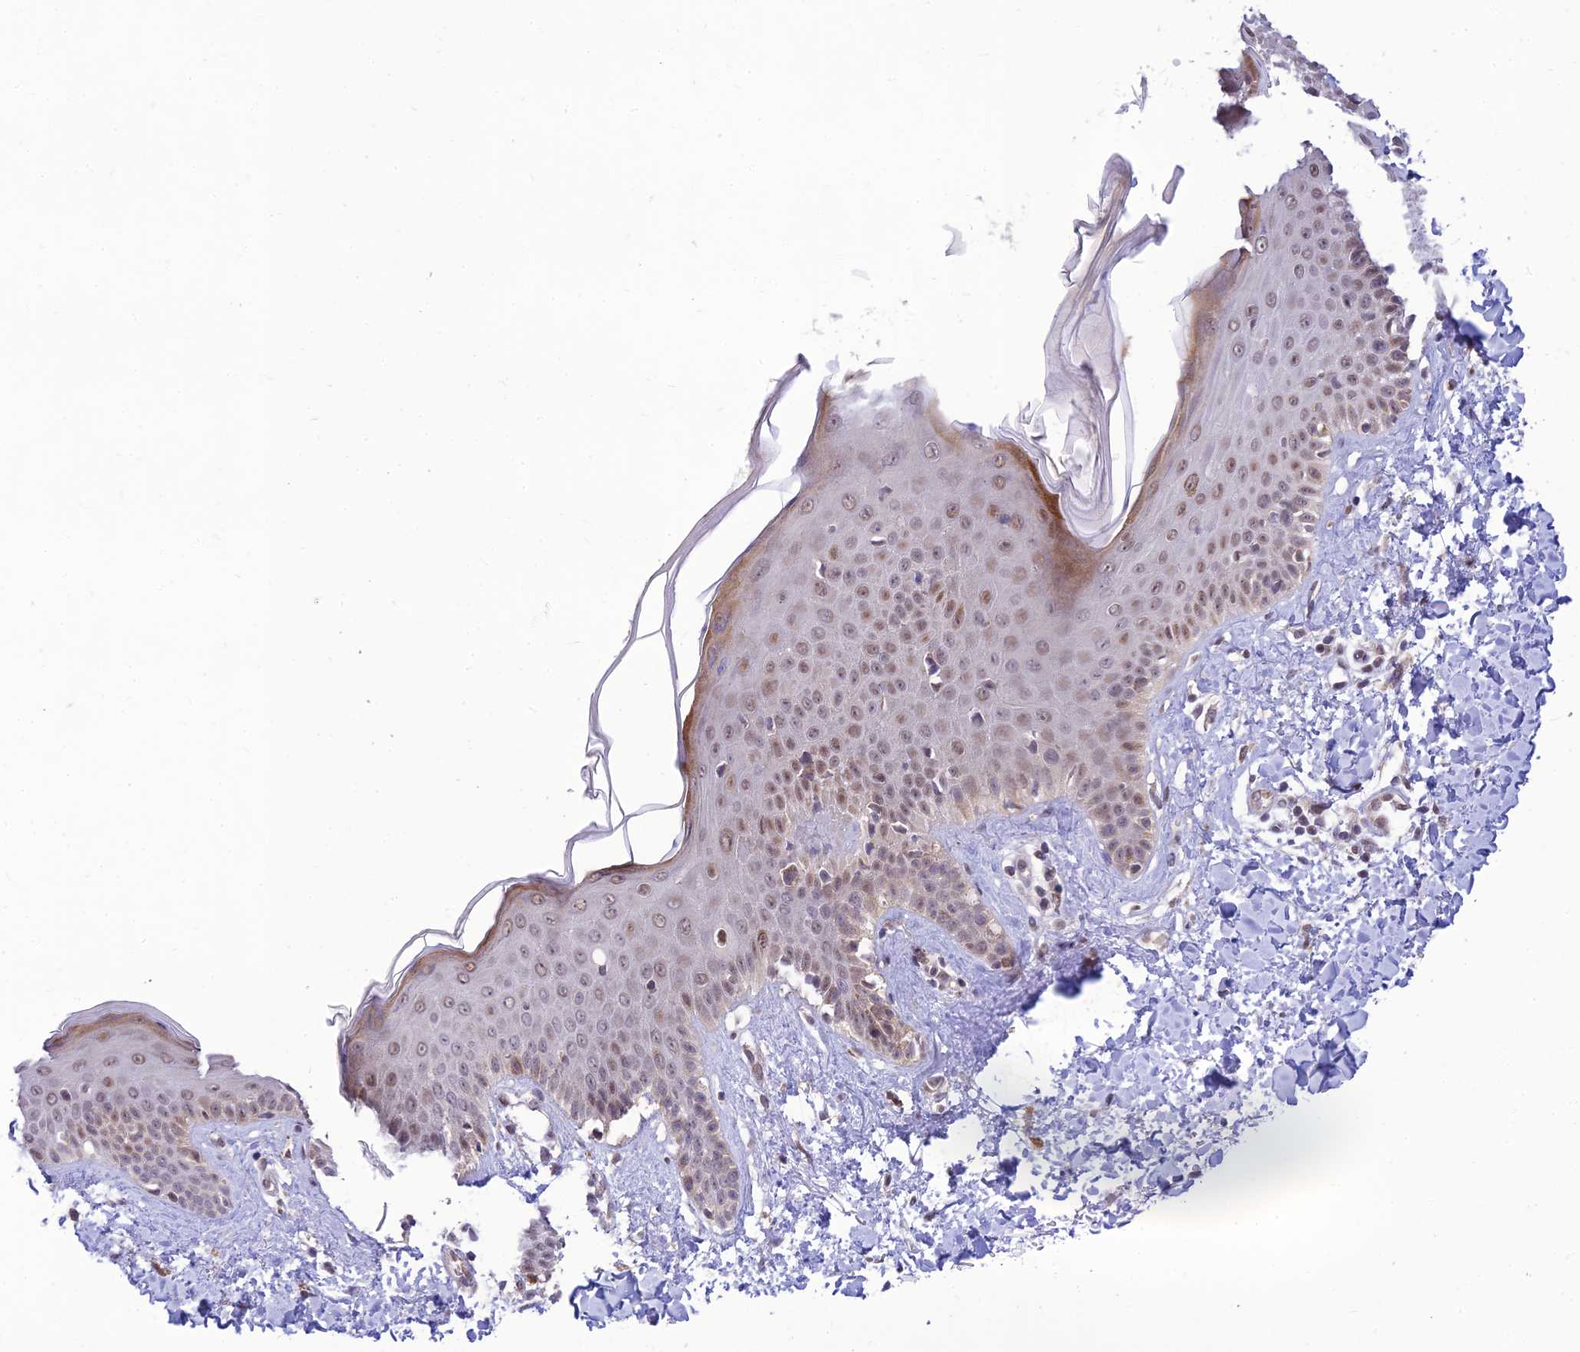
{"staining": {"intensity": "moderate", "quantity": "25%-75%", "location": "cytoplasmic/membranous,nuclear"}, "tissue": "skin", "cell_type": "Fibroblasts", "image_type": "normal", "snomed": [{"axis": "morphology", "description": "Normal tissue, NOS"}, {"axis": "topography", "description": "Skin"}], "caption": "A micrograph of human skin stained for a protein exhibits moderate cytoplasmic/membranous,nuclear brown staining in fibroblasts. (Brightfield microscopy of DAB IHC at high magnification).", "gene": "MICOS13", "patient": {"sex": "female", "age": 58}}